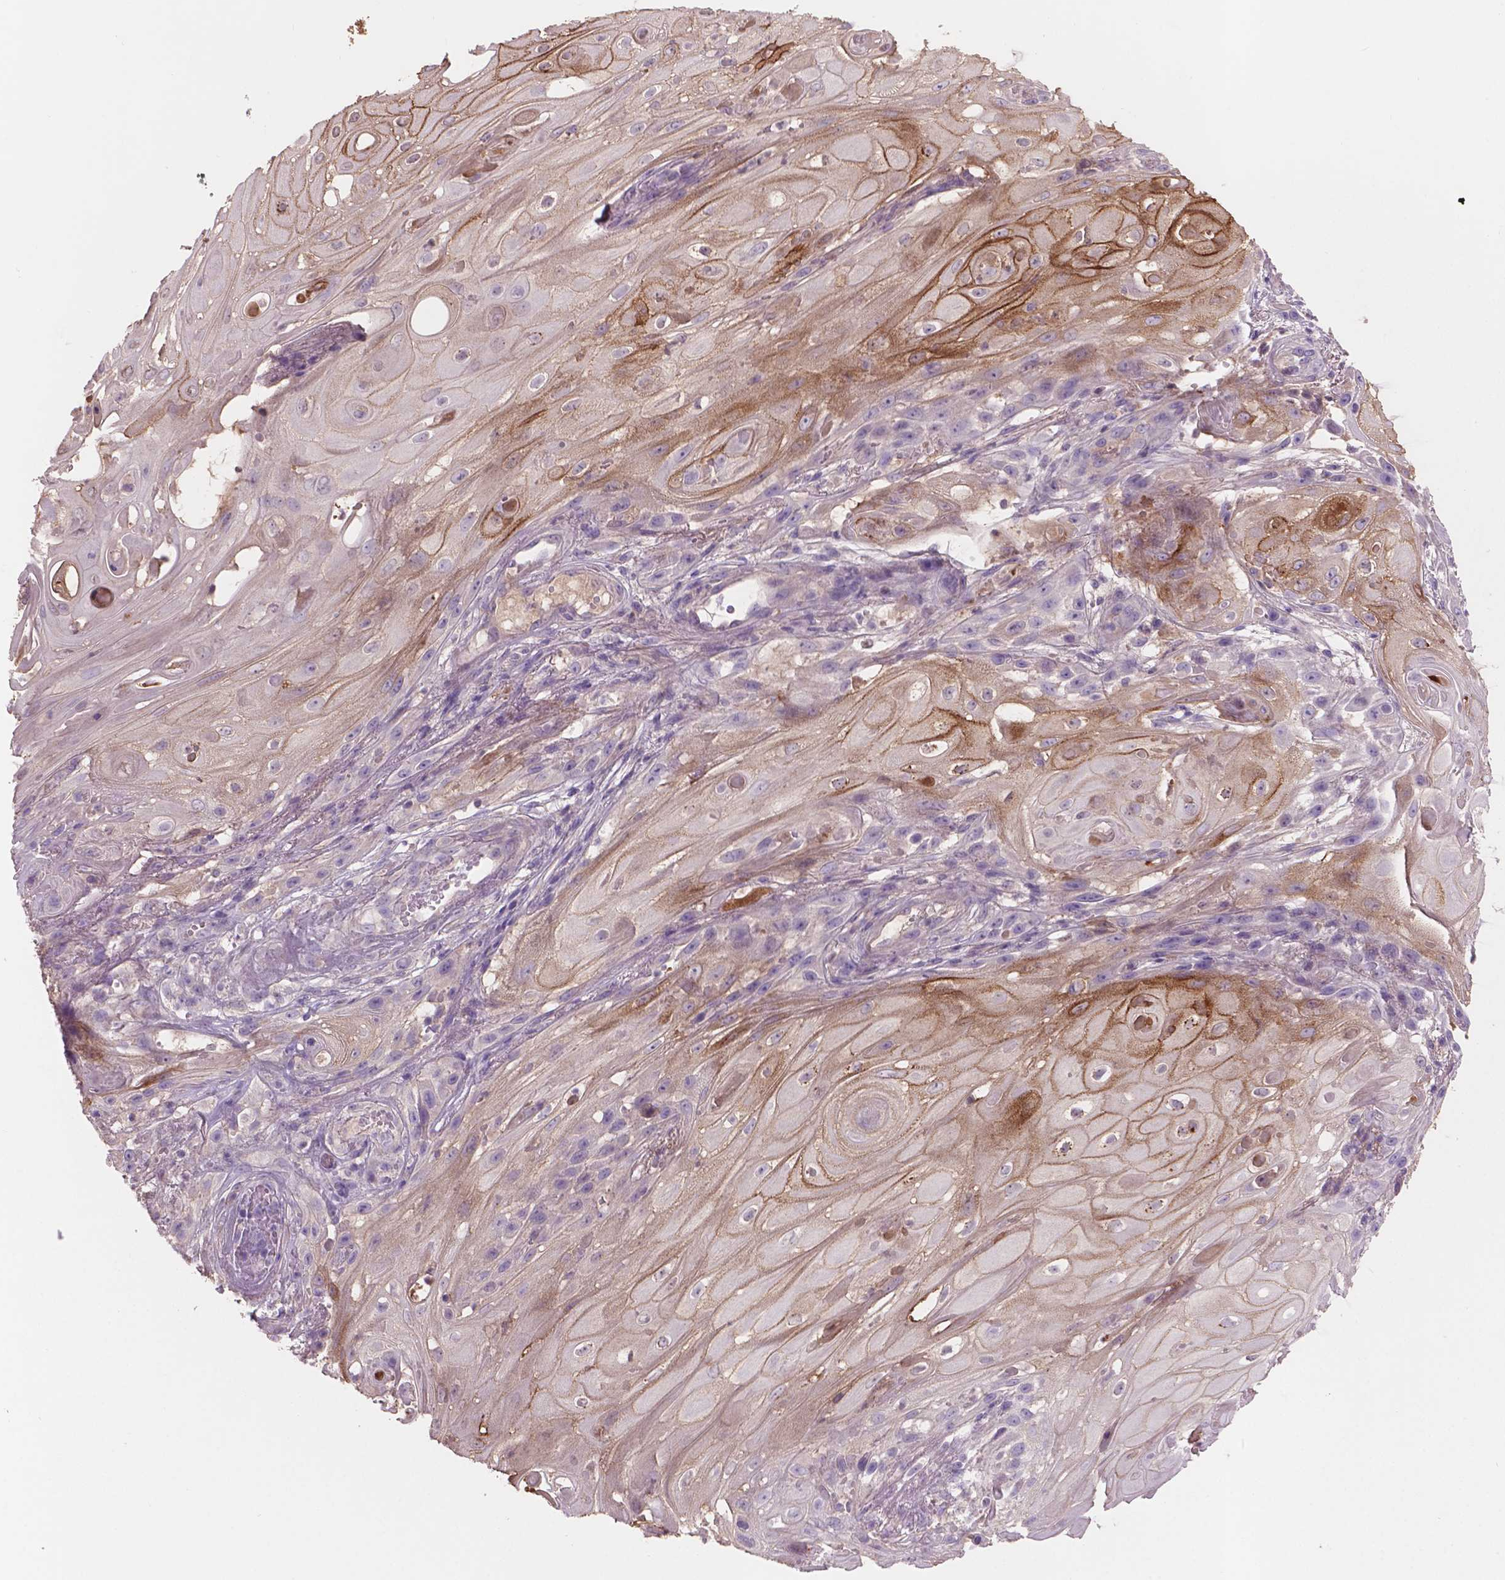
{"staining": {"intensity": "moderate", "quantity": "<25%", "location": "cytoplasmic/membranous"}, "tissue": "skin cancer", "cell_type": "Tumor cells", "image_type": "cancer", "snomed": [{"axis": "morphology", "description": "Squamous cell carcinoma, NOS"}, {"axis": "topography", "description": "Skin"}], "caption": "Brown immunohistochemical staining in human skin cancer exhibits moderate cytoplasmic/membranous positivity in about <25% of tumor cells.", "gene": "SBSN", "patient": {"sex": "male", "age": 62}}